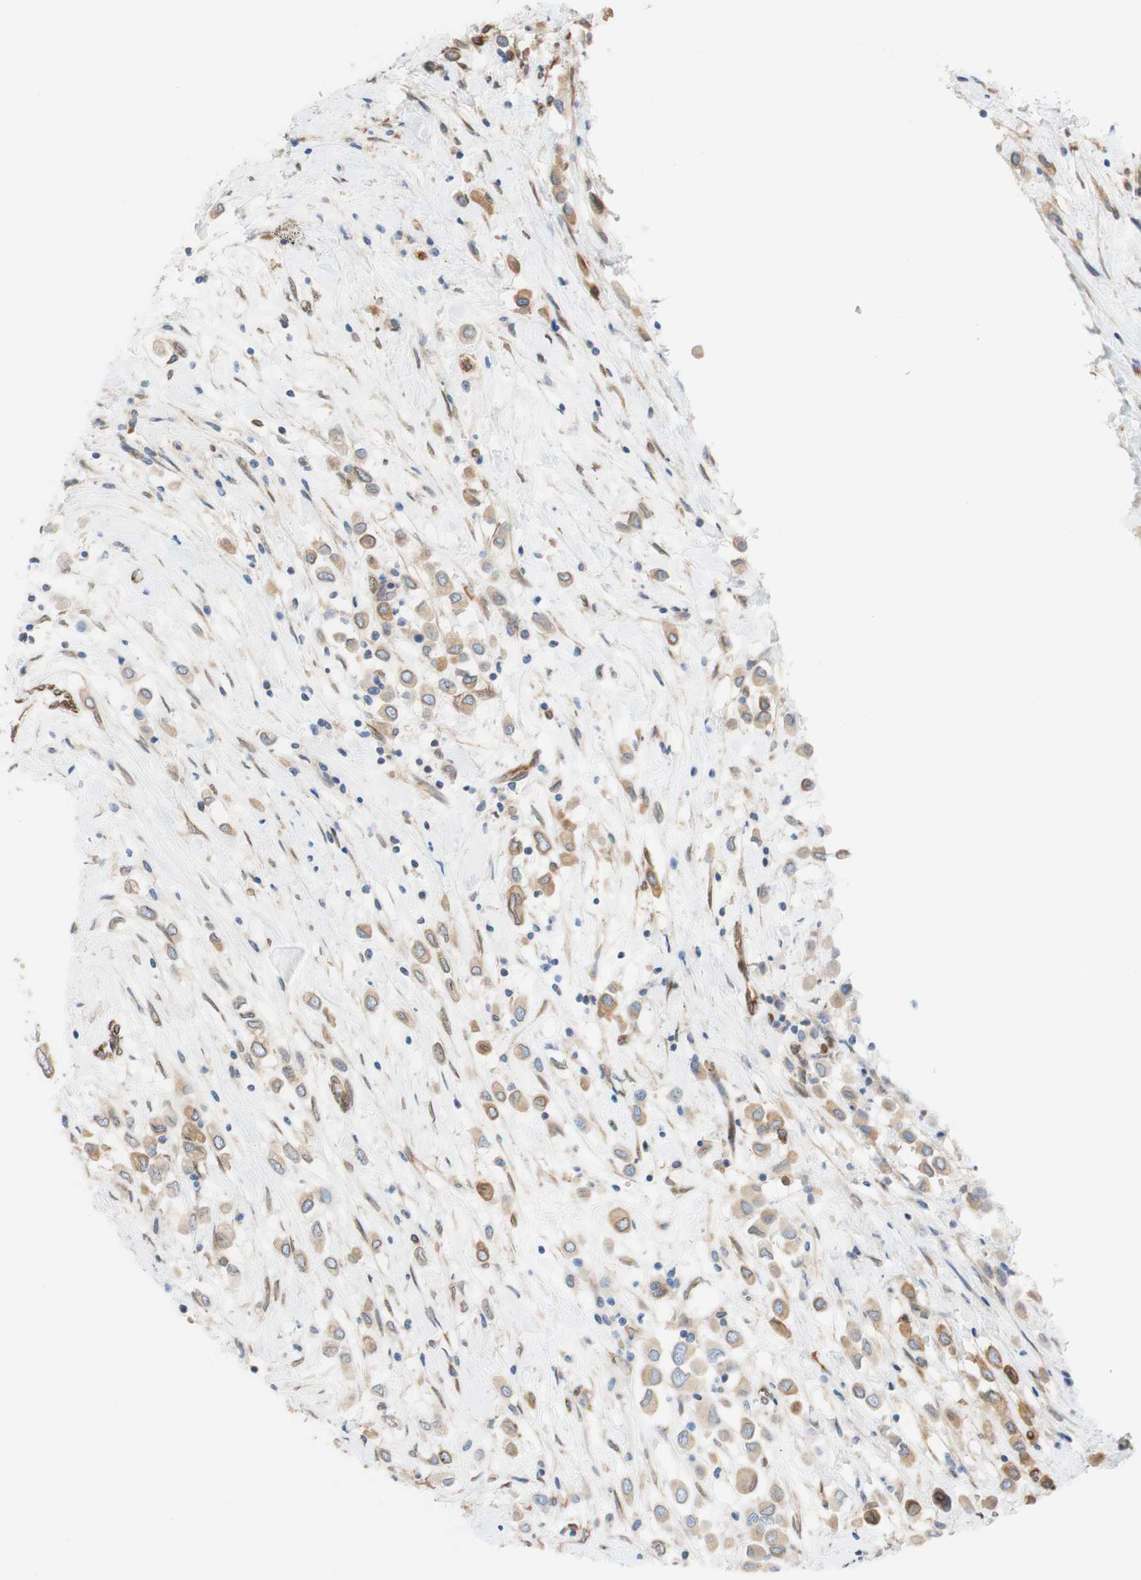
{"staining": {"intensity": "moderate", "quantity": "25%-75%", "location": "cytoplasmic/membranous"}, "tissue": "breast cancer", "cell_type": "Tumor cells", "image_type": "cancer", "snomed": [{"axis": "morphology", "description": "Duct carcinoma"}, {"axis": "topography", "description": "Breast"}], "caption": "High-magnification brightfield microscopy of breast cancer (invasive ductal carcinoma) stained with DAB (brown) and counterstained with hematoxylin (blue). tumor cells exhibit moderate cytoplasmic/membranous staining is appreciated in approximately25%-75% of cells.", "gene": "ENDOD1", "patient": {"sex": "female", "age": 61}}